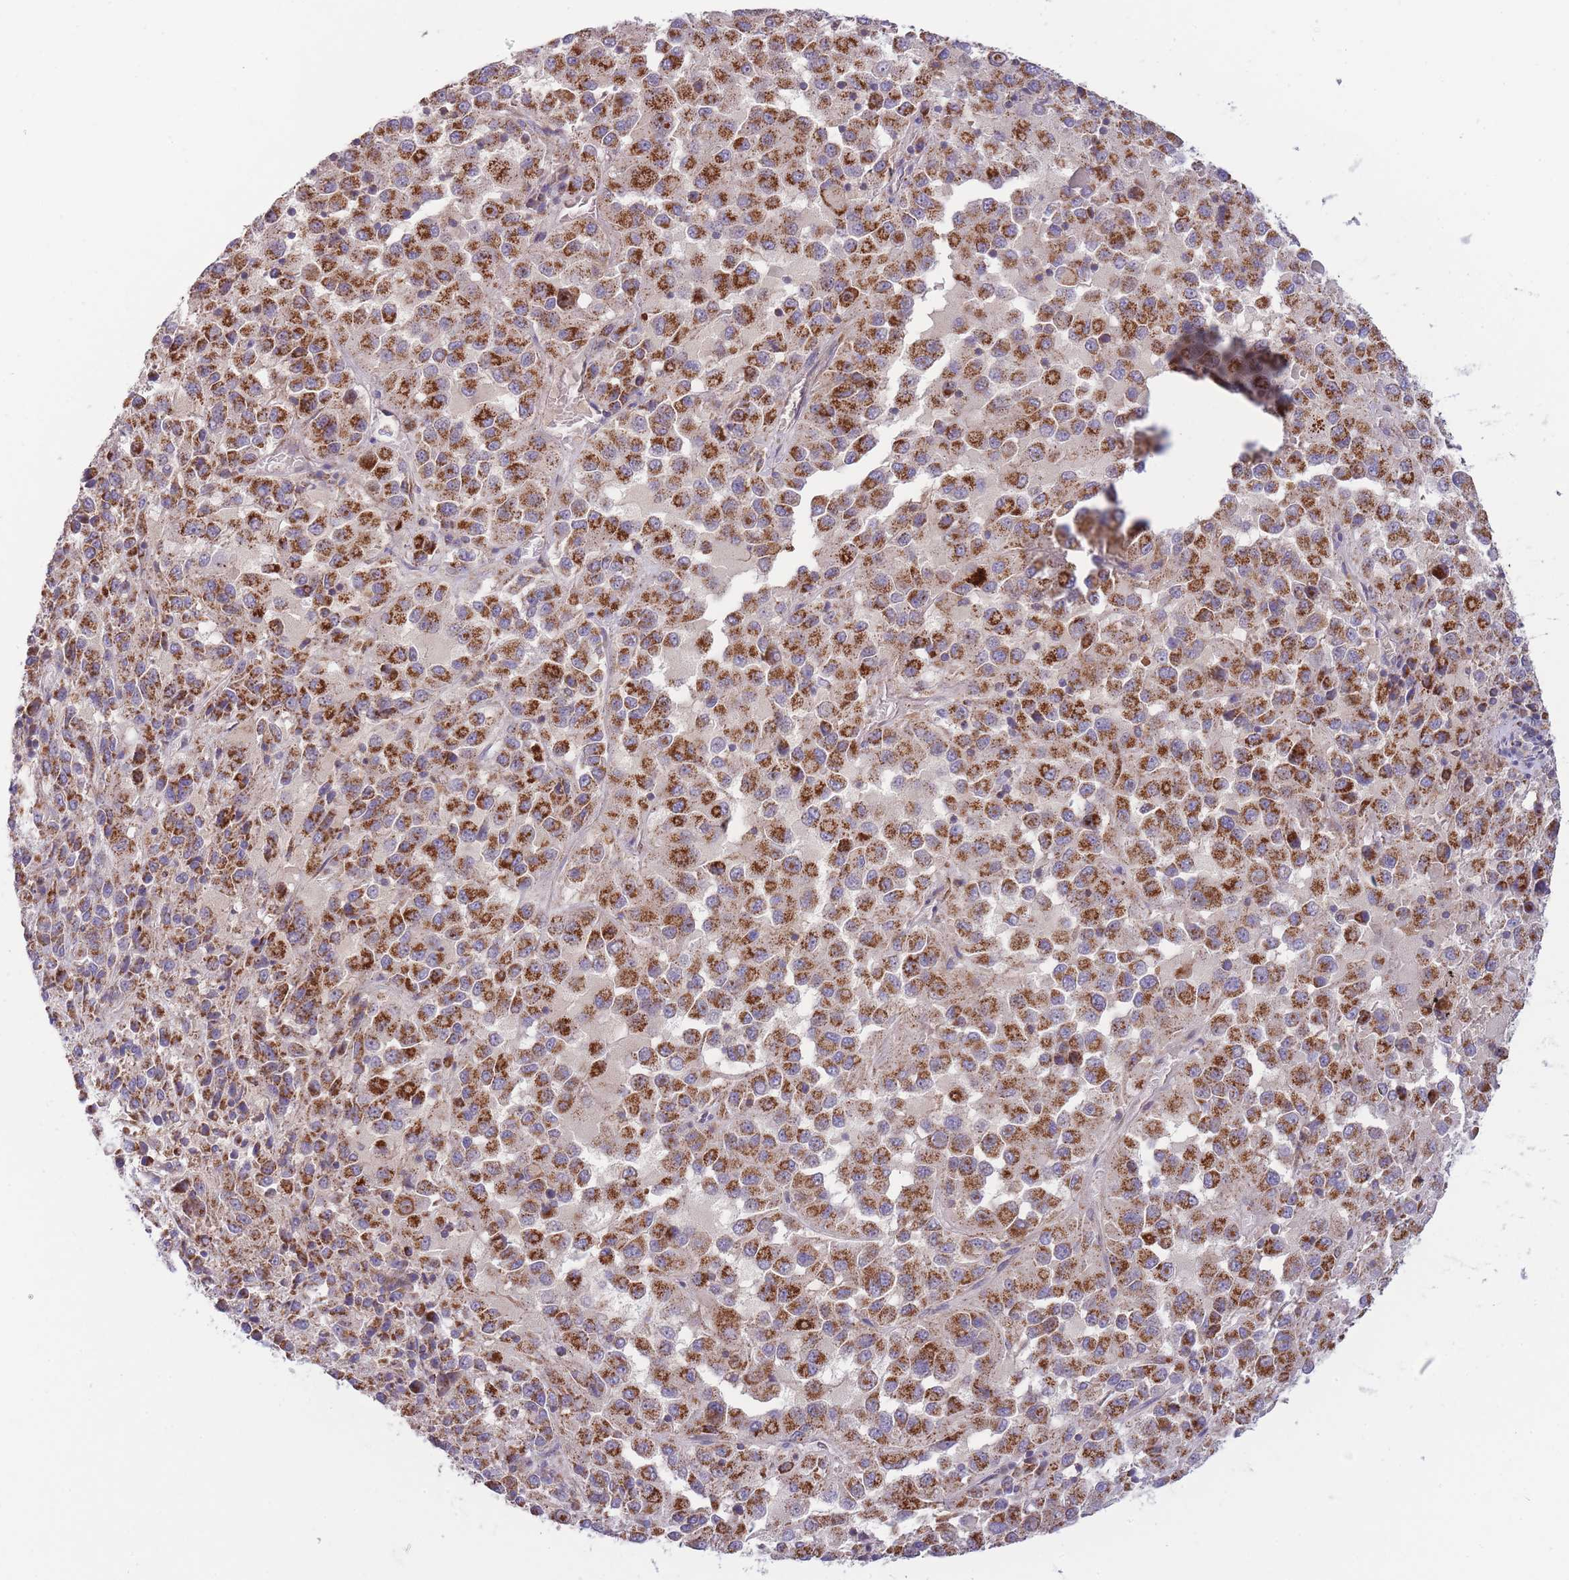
{"staining": {"intensity": "strong", "quantity": ">75%", "location": "cytoplasmic/membranous"}, "tissue": "melanoma", "cell_type": "Tumor cells", "image_type": "cancer", "snomed": [{"axis": "morphology", "description": "Malignant melanoma, Metastatic site"}, {"axis": "topography", "description": "Lung"}], "caption": "IHC of human malignant melanoma (metastatic site) displays high levels of strong cytoplasmic/membranous expression in about >75% of tumor cells.", "gene": "SLC25A42", "patient": {"sex": "male", "age": 64}}